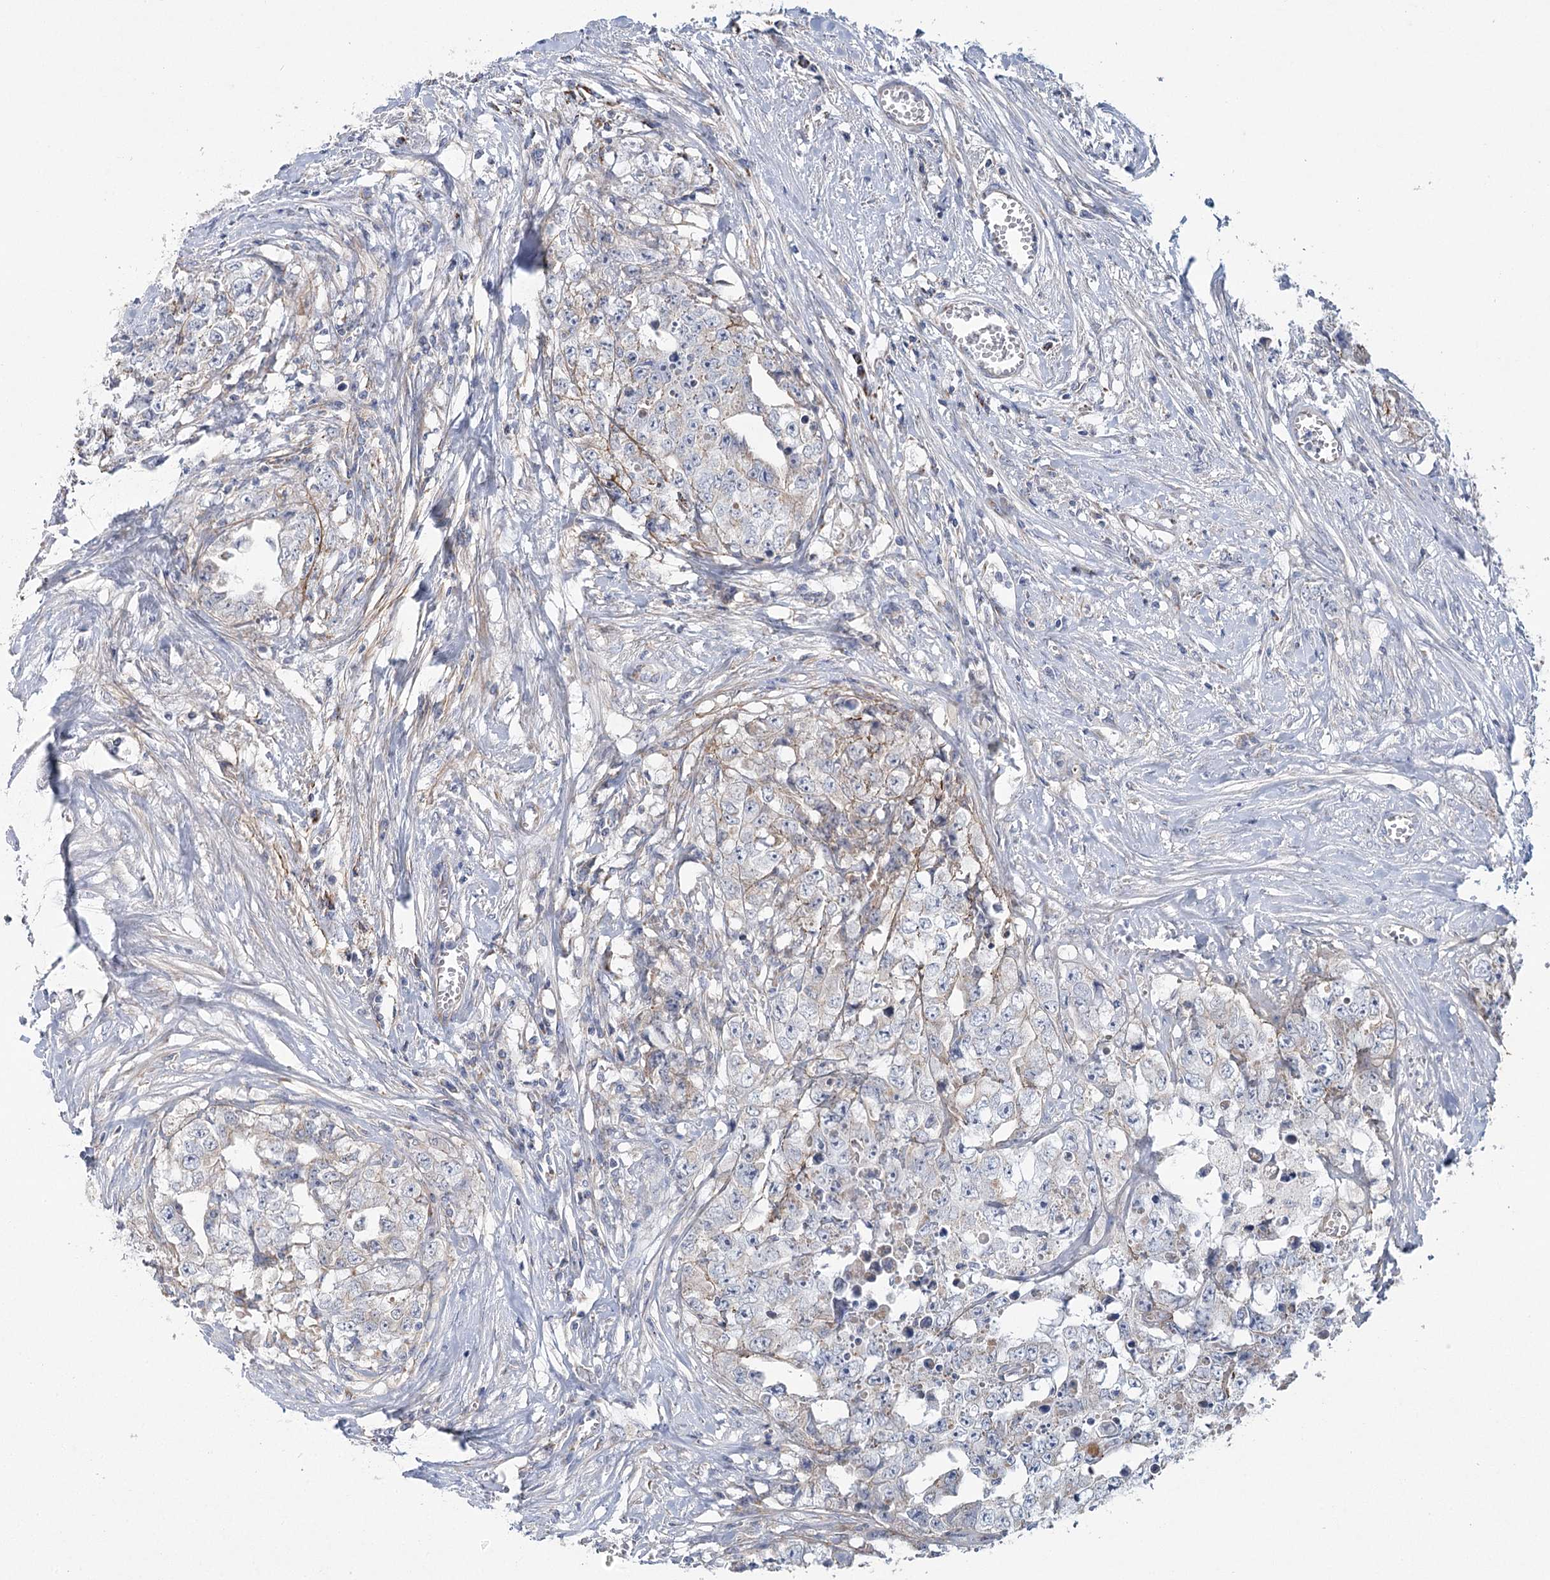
{"staining": {"intensity": "negative", "quantity": "none", "location": "none"}, "tissue": "testis cancer", "cell_type": "Tumor cells", "image_type": "cancer", "snomed": [{"axis": "morphology", "description": "Seminoma, NOS"}, {"axis": "morphology", "description": "Carcinoma, Embryonal, NOS"}, {"axis": "topography", "description": "Testis"}], "caption": "The image displays no staining of tumor cells in testis cancer. (DAB IHC visualized using brightfield microscopy, high magnification).", "gene": "SNX7", "patient": {"sex": "male", "age": 43}}